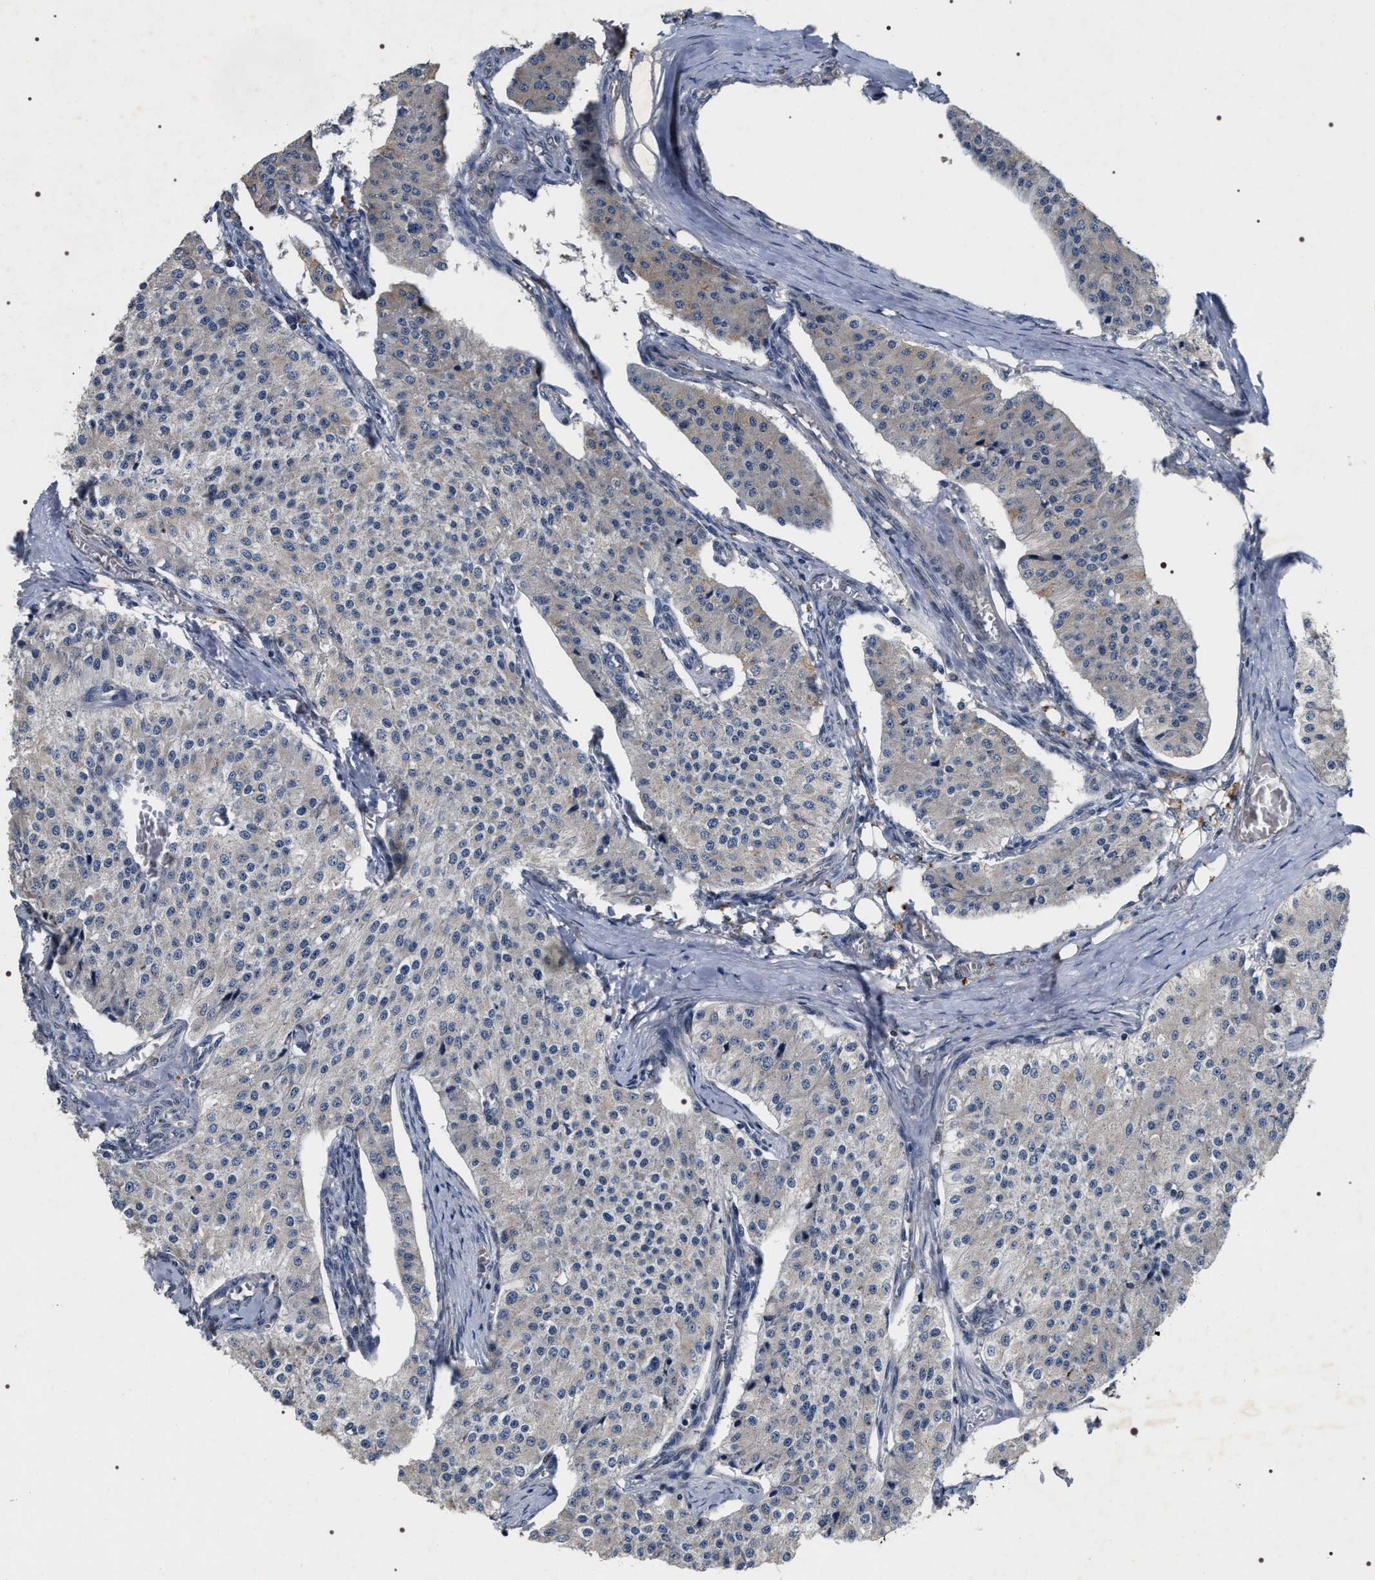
{"staining": {"intensity": "negative", "quantity": "none", "location": "none"}, "tissue": "carcinoid", "cell_type": "Tumor cells", "image_type": "cancer", "snomed": [{"axis": "morphology", "description": "Carcinoid, malignant, NOS"}, {"axis": "topography", "description": "Stomach"}], "caption": "Carcinoid (malignant) stained for a protein using IHC displays no staining tumor cells.", "gene": "IFT81", "patient": {"sex": "female", "age": 76}}